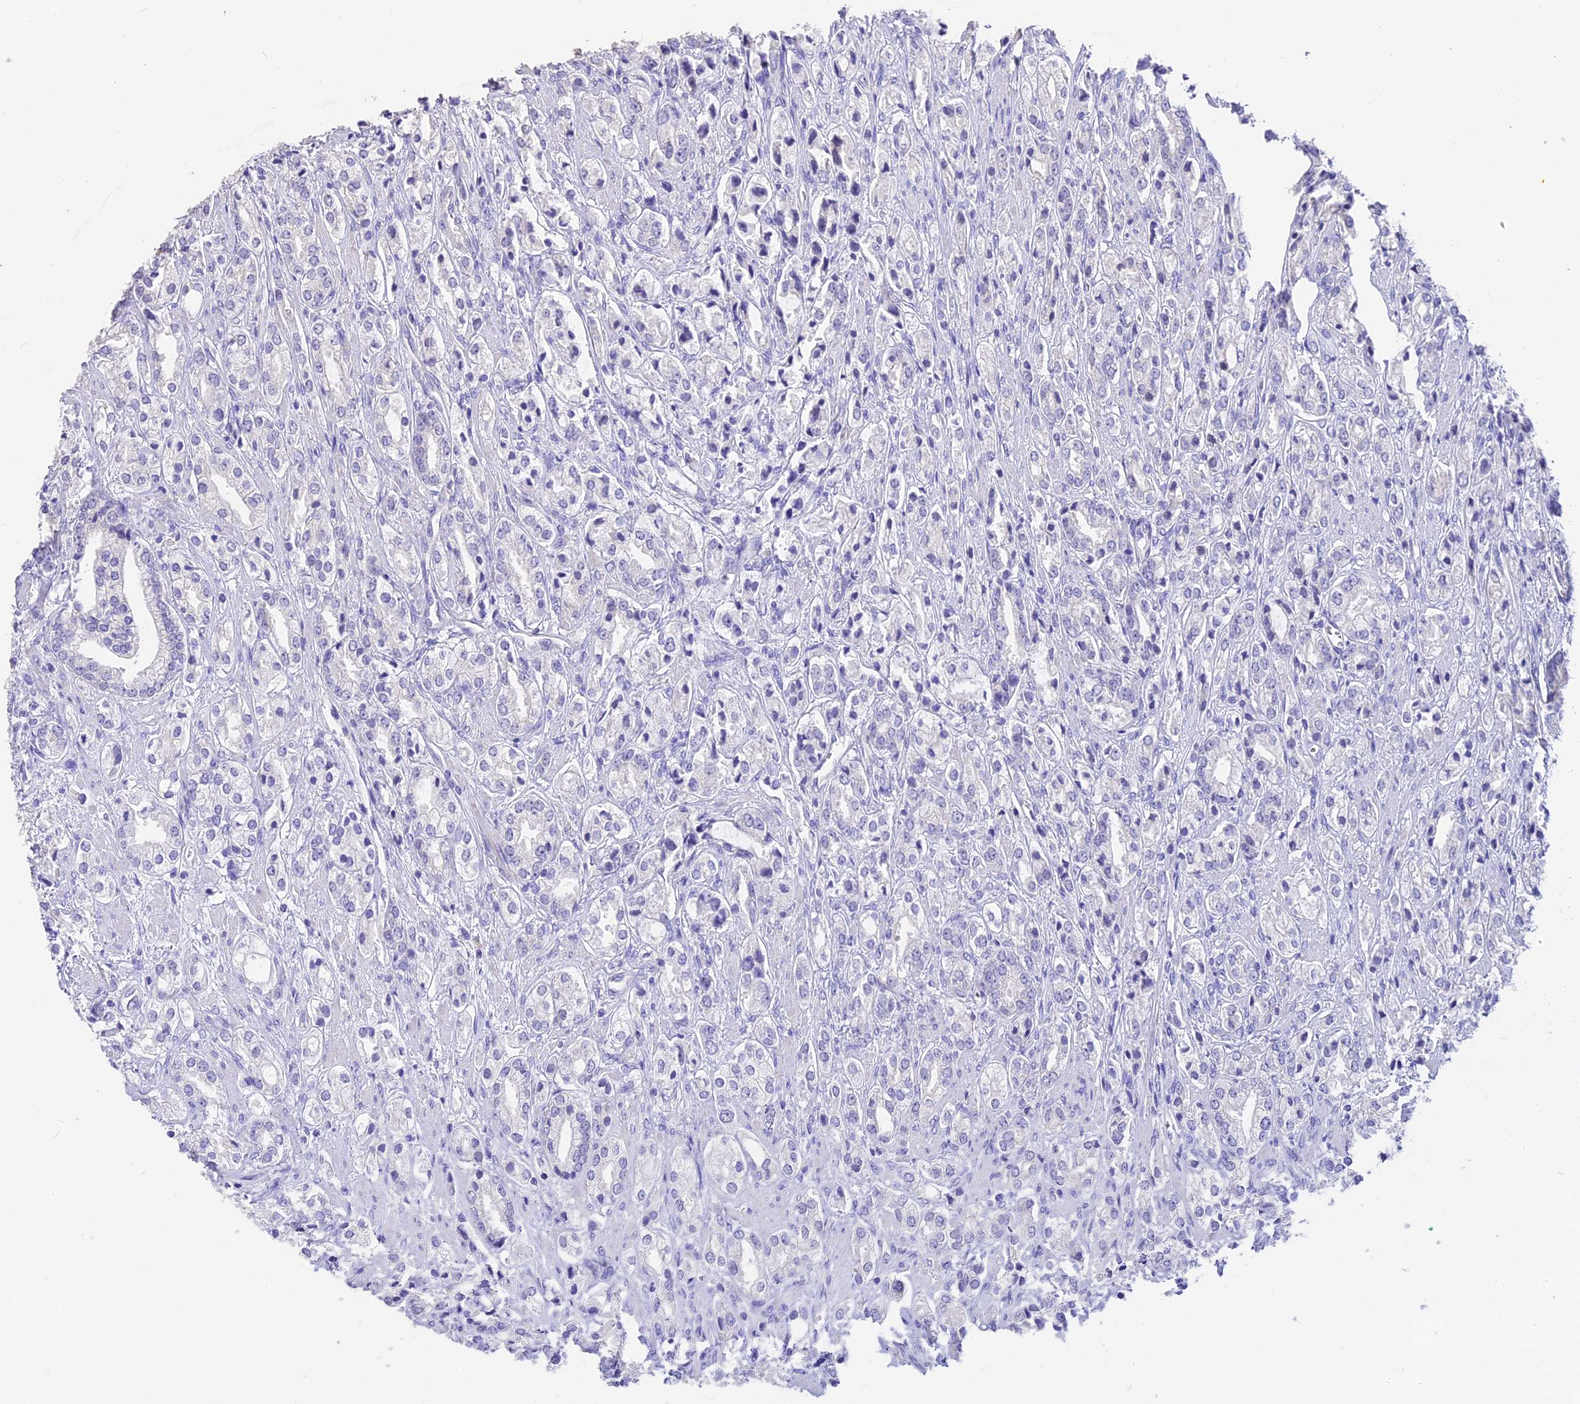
{"staining": {"intensity": "negative", "quantity": "none", "location": "none"}, "tissue": "prostate cancer", "cell_type": "Tumor cells", "image_type": "cancer", "snomed": [{"axis": "morphology", "description": "Adenocarcinoma, High grade"}, {"axis": "topography", "description": "Prostate"}], "caption": "This is a image of immunohistochemistry (IHC) staining of prostate high-grade adenocarcinoma, which shows no positivity in tumor cells.", "gene": "TNNC2", "patient": {"sex": "male", "age": 50}}